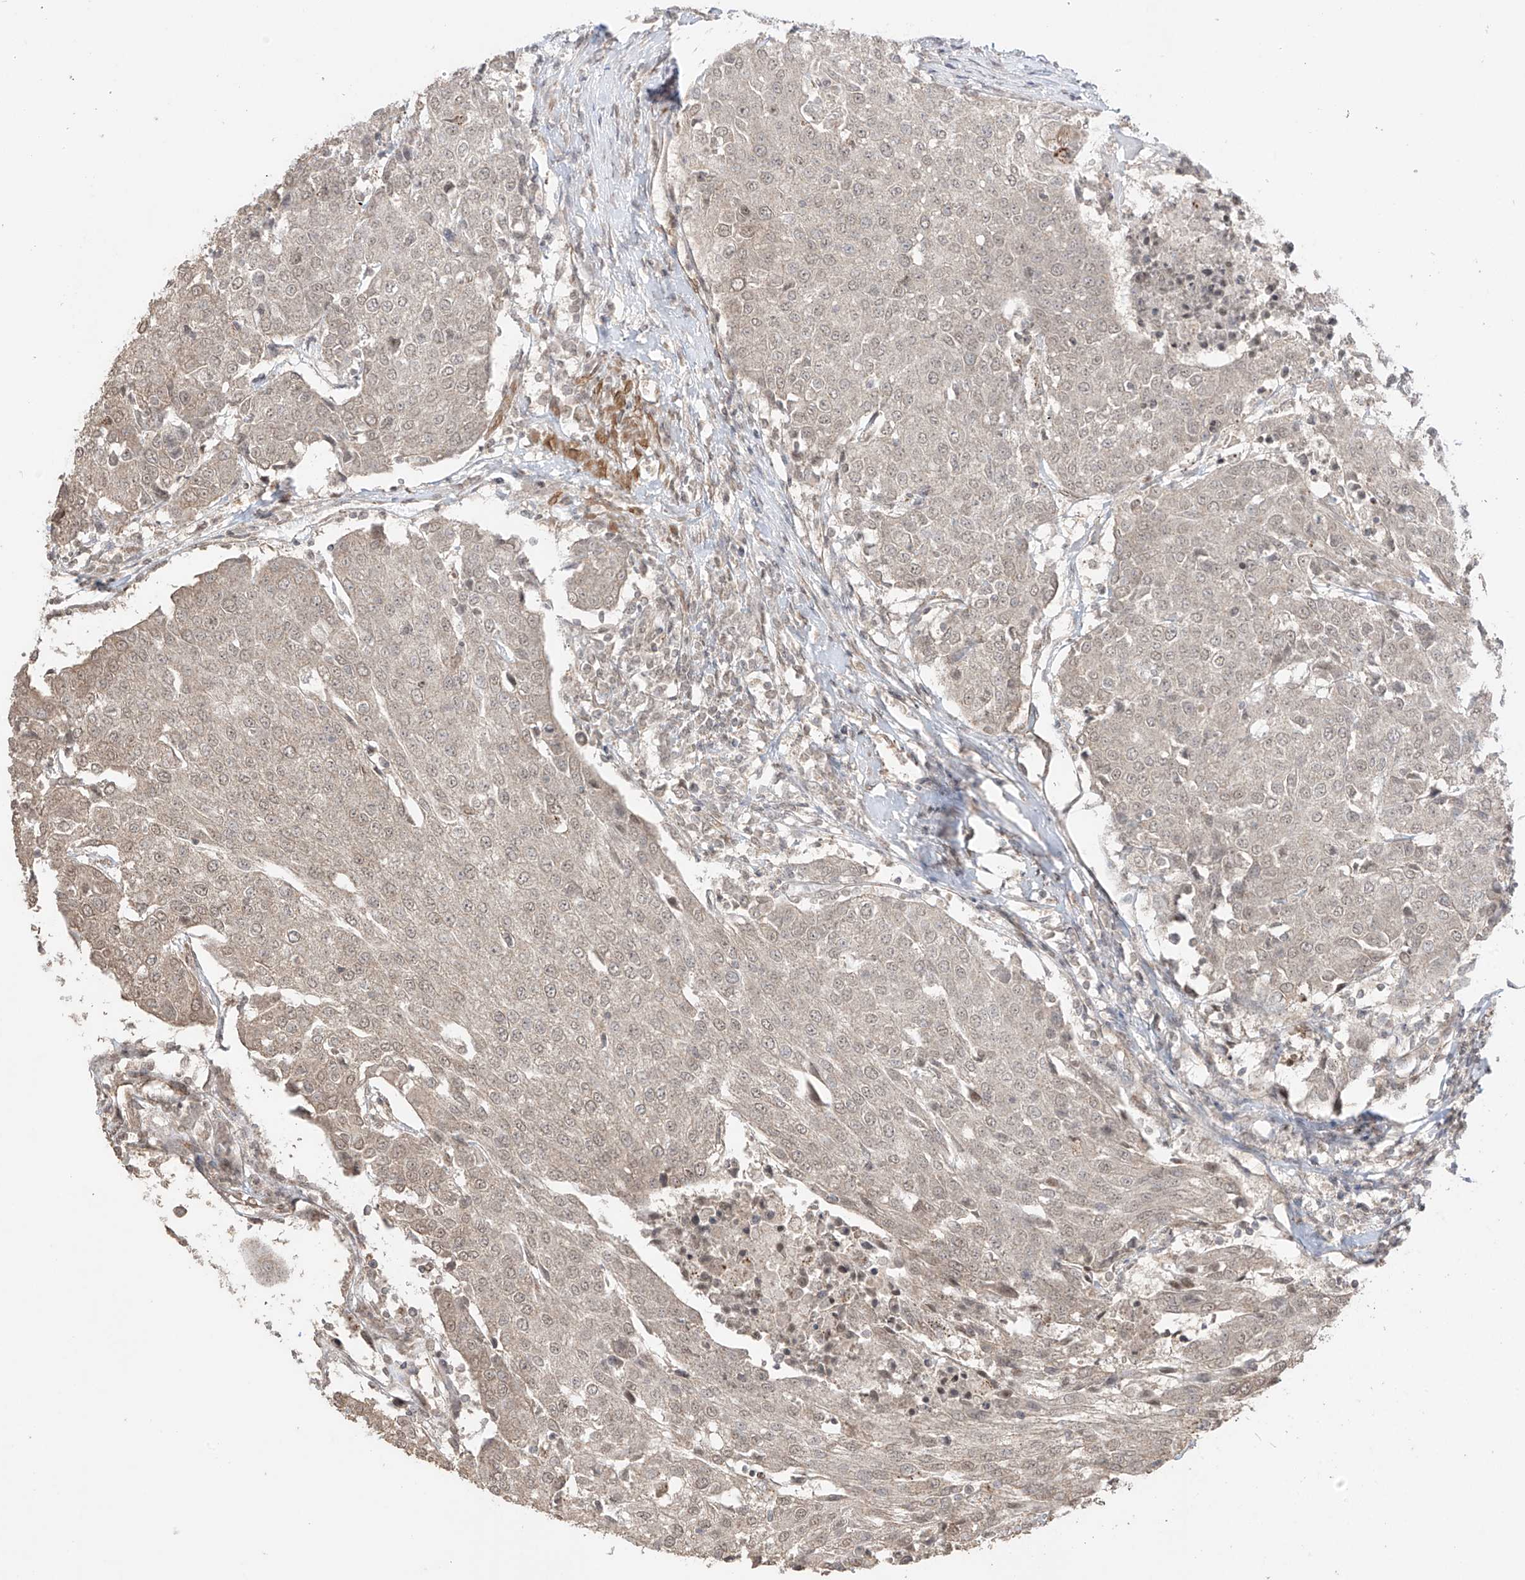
{"staining": {"intensity": "weak", "quantity": ">75%", "location": "cytoplasmic/membranous,nuclear"}, "tissue": "urothelial cancer", "cell_type": "Tumor cells", "image_type": "cancer", "snomed": [{"axis": "morphology", "description": "Urothelial carcinoma, High grade"}, {"axis": "topography", "description": "Urinary bladder"}], "caption": "Urothelial cancer stained with DAB IHC exhibits low levels of weak cytoplasmic/membranous and nuclear expression in approximately >75% of tumor cells.", "gene": "TTLL5", "patient": {"sex": "female", "age": 85}}